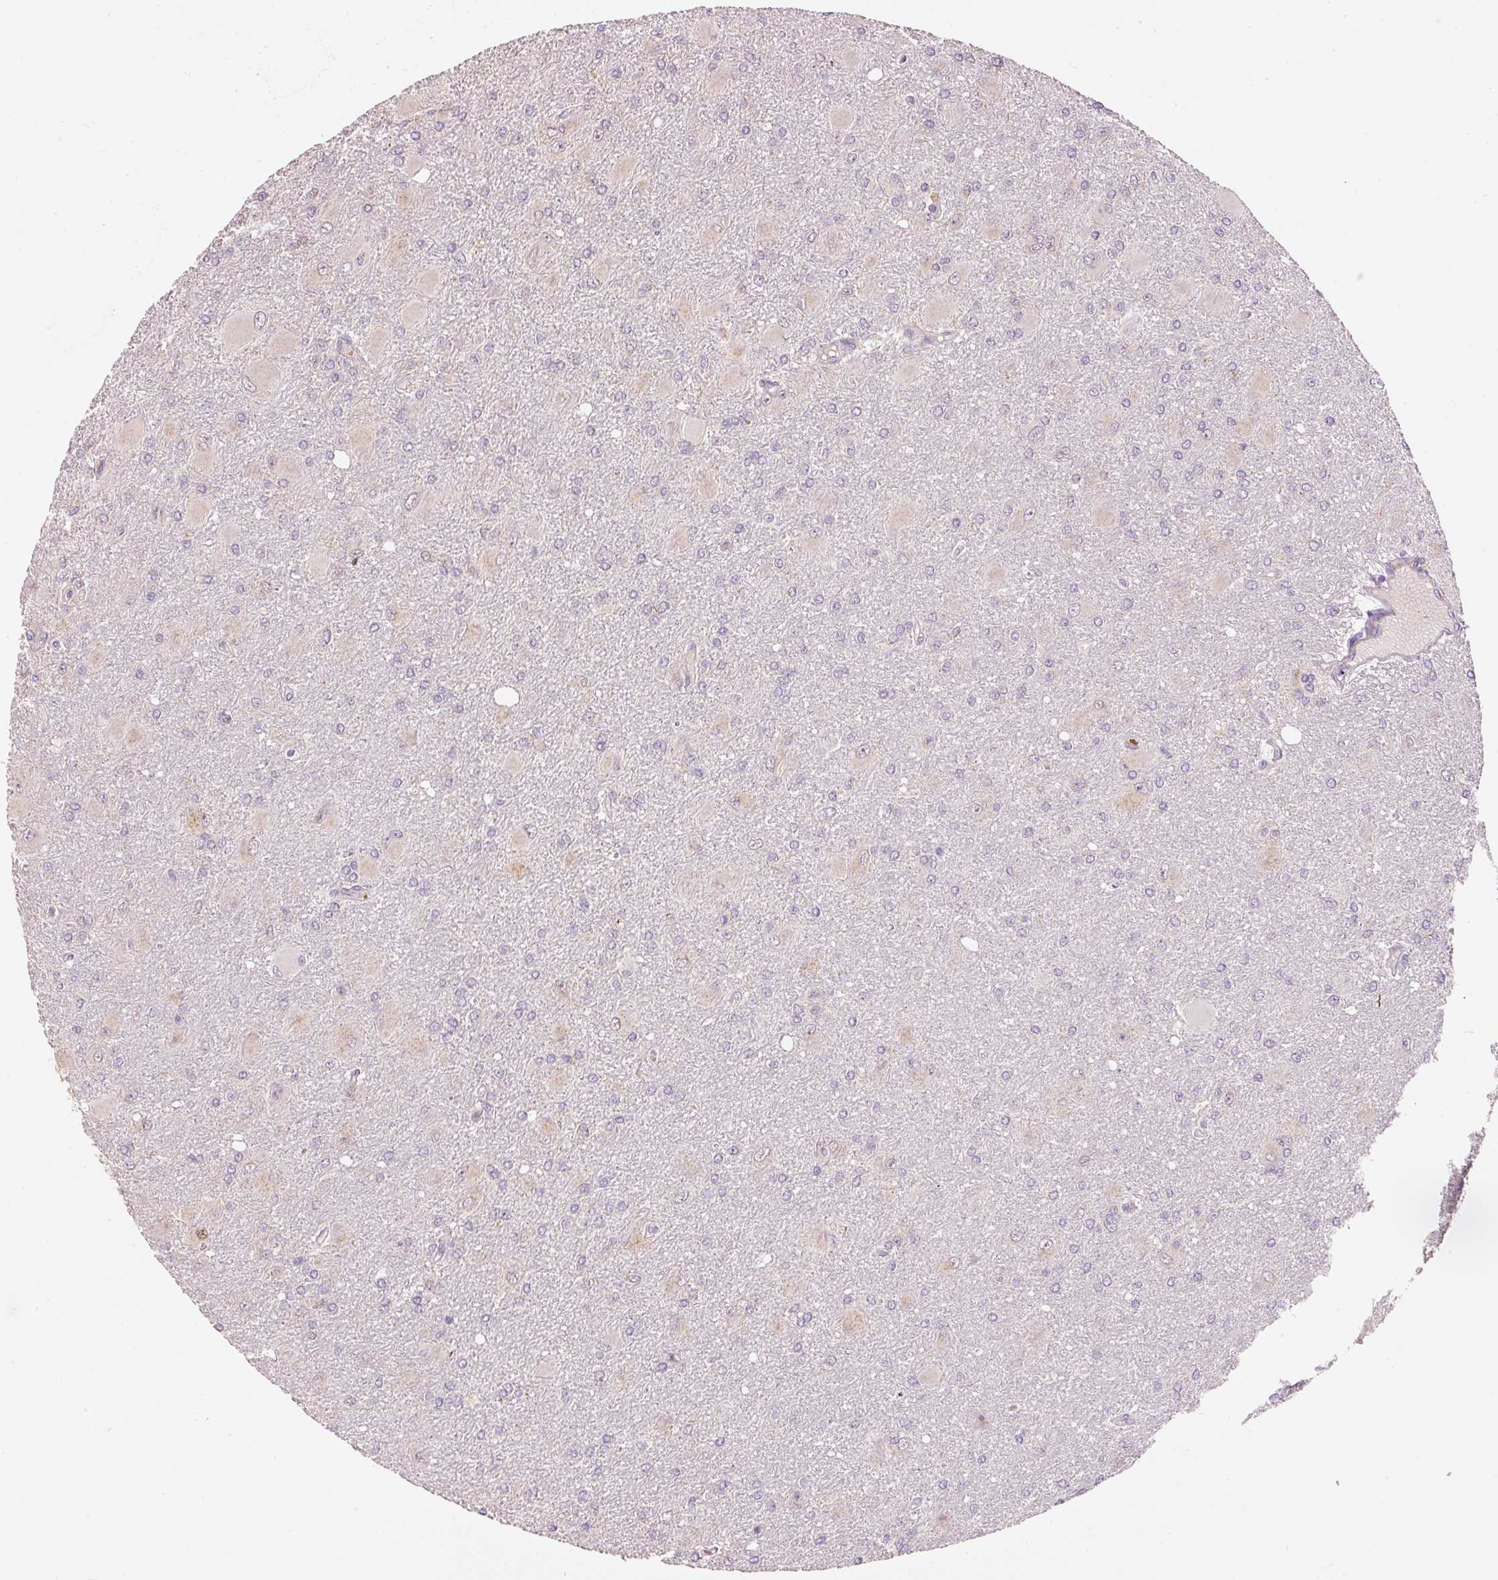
{"staining": {"intensity": "negative", "quantity": "none", "location": "none"}, "tissue": "glioma", "cell_type": "Tumor cells", "image_type": "cancer", "snomed": [{"axis": "morphology", "description": "Glioma, malignant, High grade"}, {"axis": "topography", "description": "Brain"}], "caption": "Immunohistochemistry image of neoplastic tissue: human high-grade glioma (malignant) stained with DAB (3,3'-diaminobenzidine) exhibits no significant protein expression in tumor cells.", "gene": "KLHL21", "patient": {"sex": "male", "age": 67}}